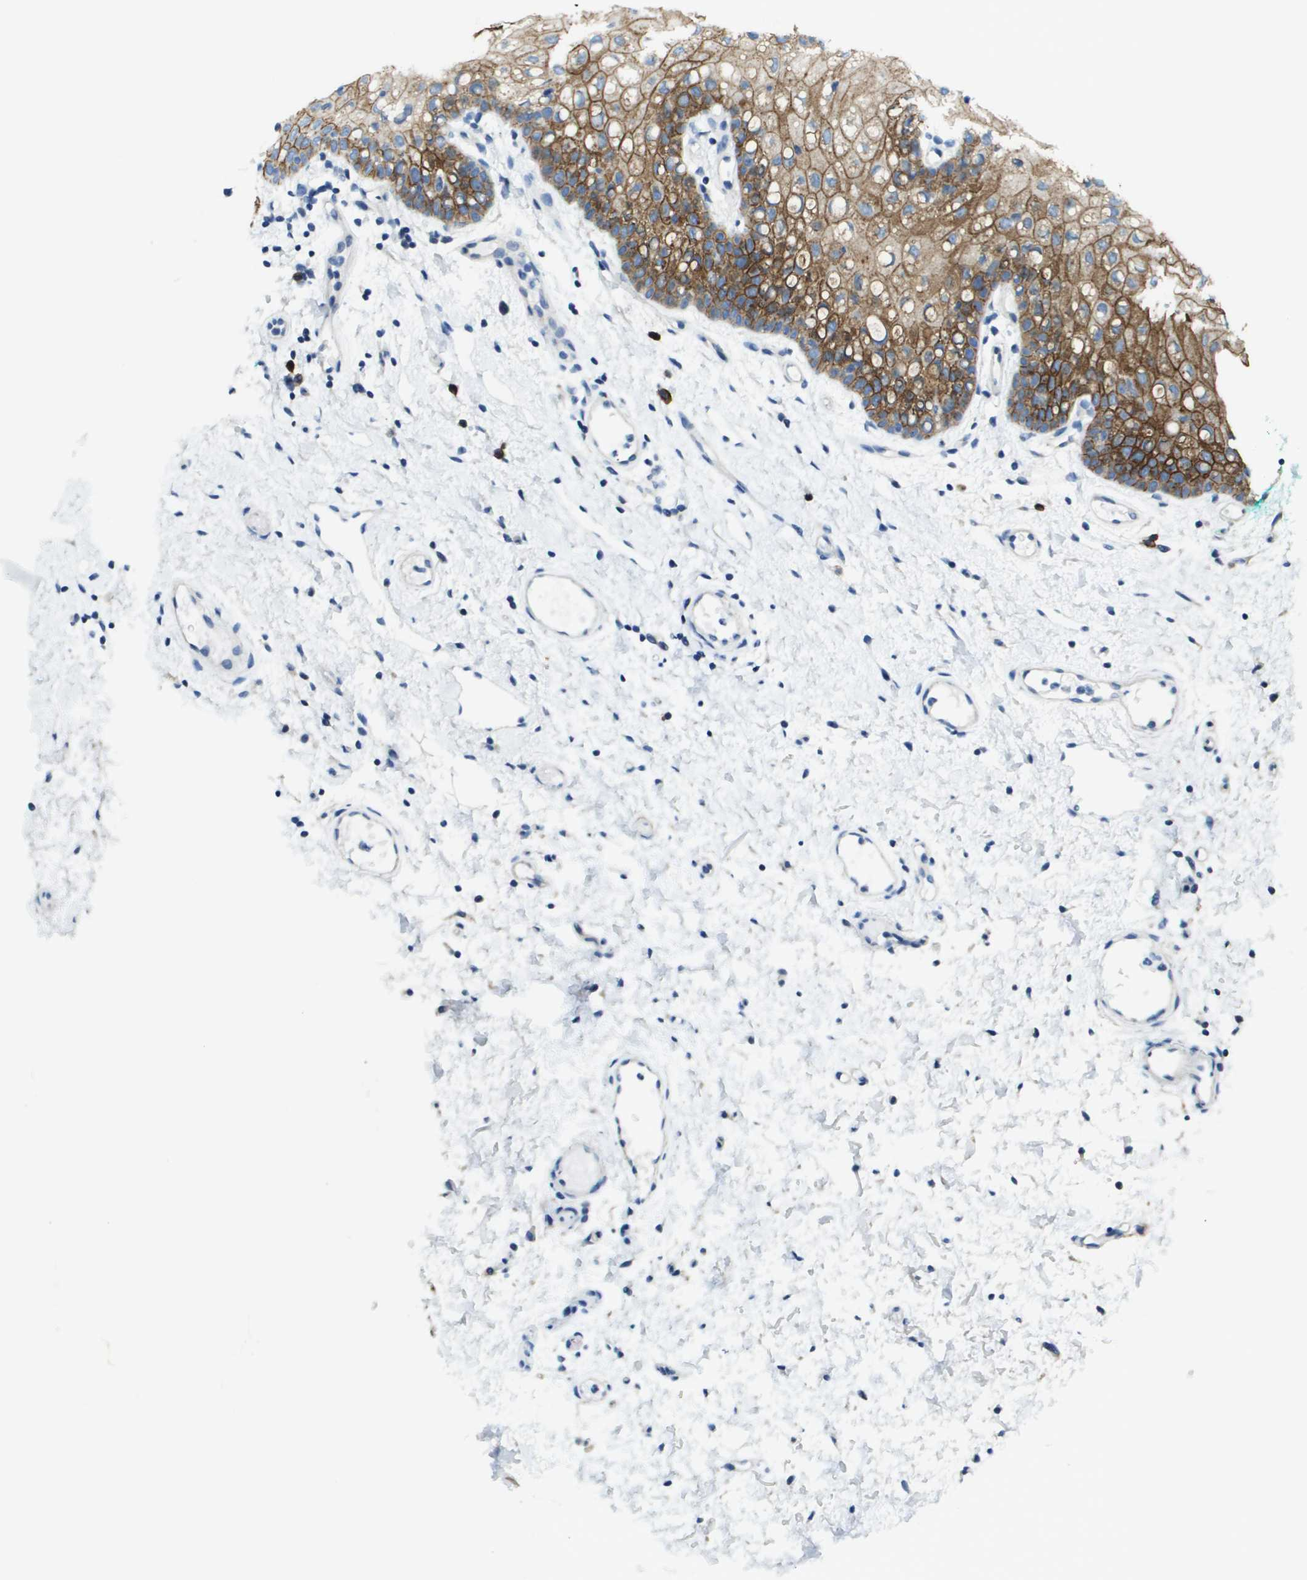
{"staining": {"intensity": "strong", "quantity": "25%-75%", "location": "cytoplasmic/membranous"}, "tissue": "oral mucosa", "cell_type": "Squamous epithelial cells", "image_type": "normal", "snomed": [{"axis": "morphology", "description": "Normal tissue, NOS"}, {"axis": "morphology", "description": "Squamous cell carcinoma, NOS"}, {"axis": "topography", "description": "Oral tissue"}, {"axis": "topography", "description": "Salivary gland"}, {"axis": "topography", "description": "Head-Neck"}], "caption": "Squamous epithelial cells show strong cytoplasmic/membranous staining in about 25%-75% of cells in normal oral mucosa.", "gene": "SDC1", "patient": {"sex": "female", "age": 62}}